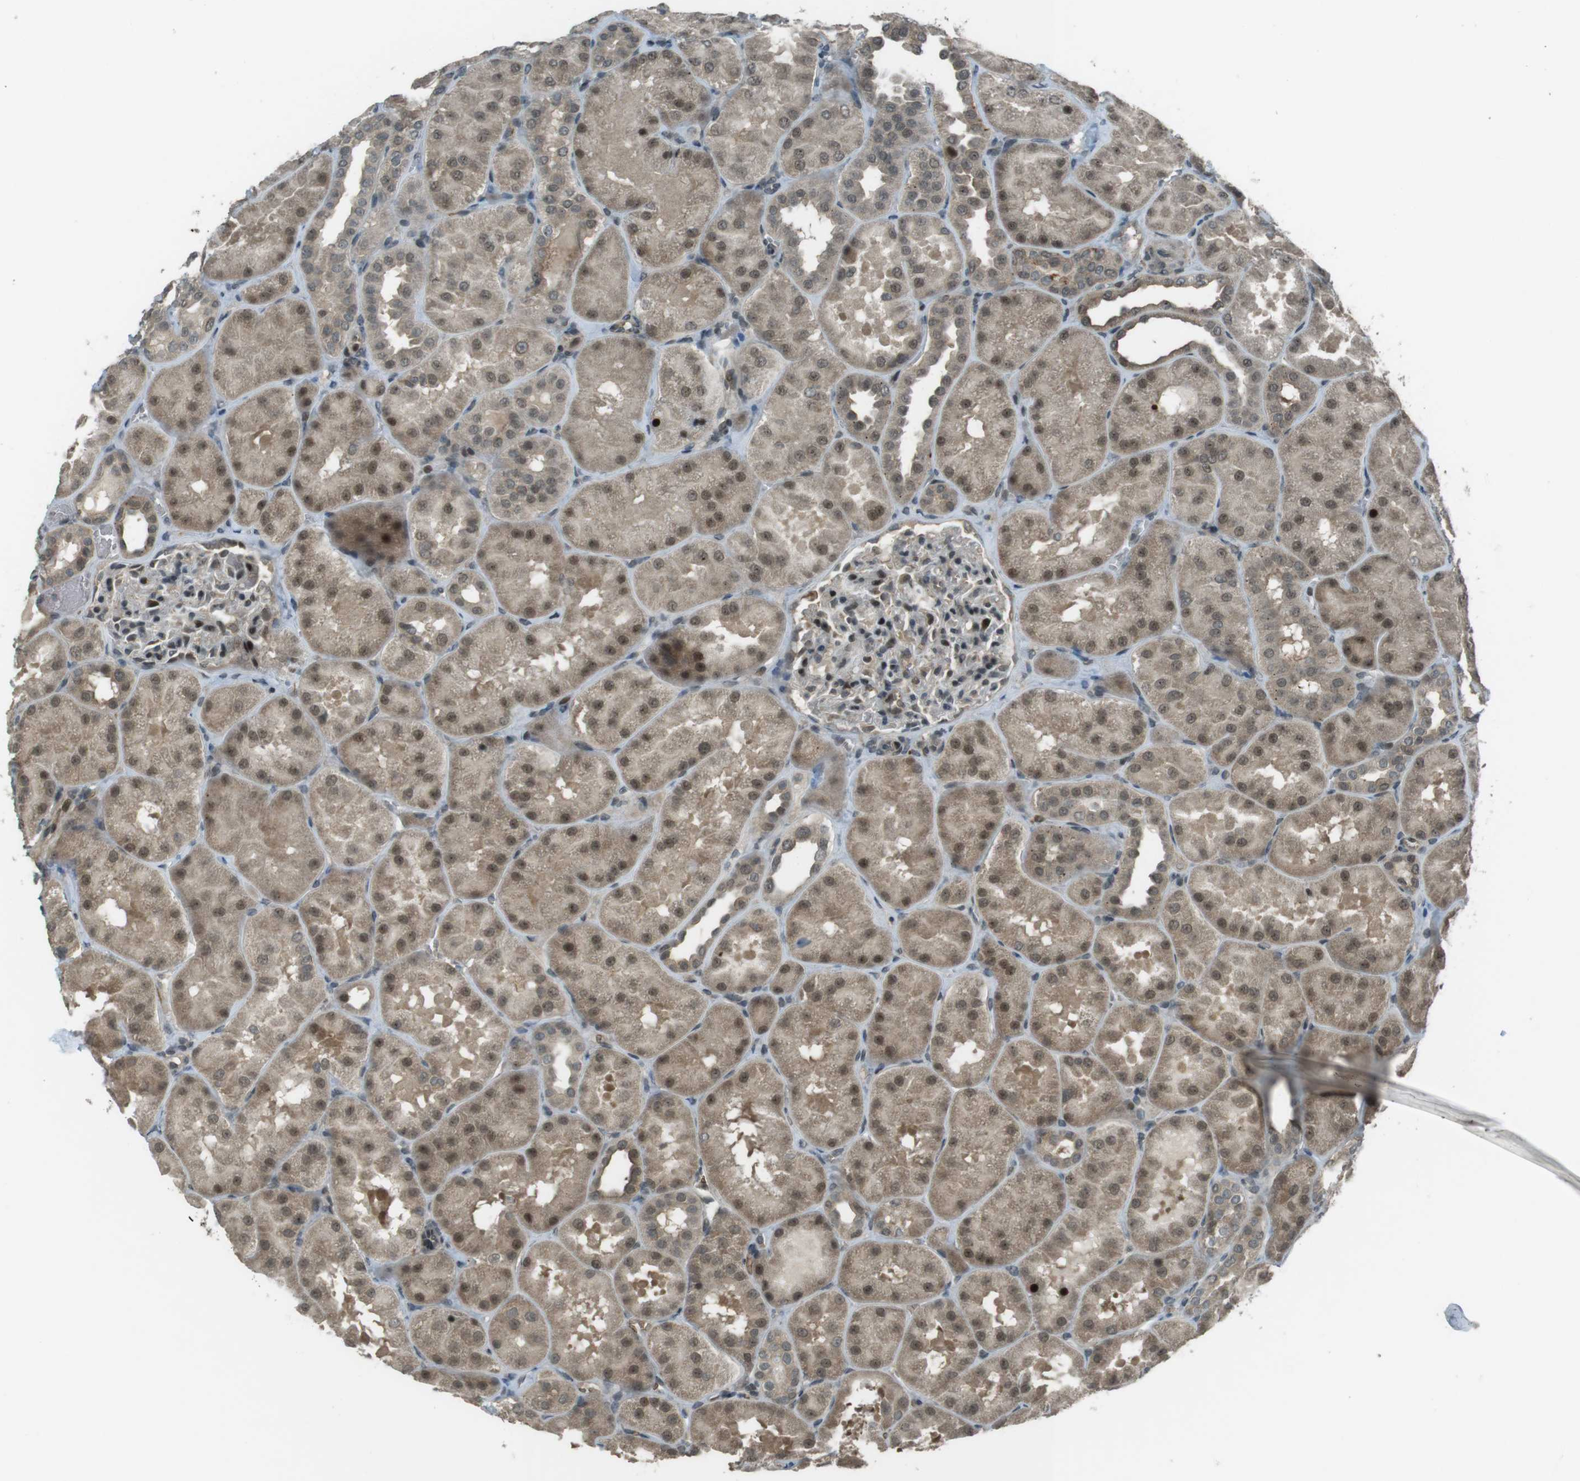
{"staining": {"intensity": "strong", "quantity": "<25%", "location": "nuclear"}, "tissue": "kidney", "cell_type": "Cells in glomeruli", "image_type": "normal", "snomed": [{"axis": "morphology", "description": "Normal tissue, NOS"}, {"axis": "topography", "description": "Kidney"}], "caption": "Protein analysis of unremarkable kidney reveals strong nuclear staining in approximately <25% of cells in glomeruli. Using DAB (brown) and hematoxylin (blue) stains, captured at high magnification using brightfield microscopy.", "gene": "SLITRK5", "patient": {"sex": "male", "age": 28}}